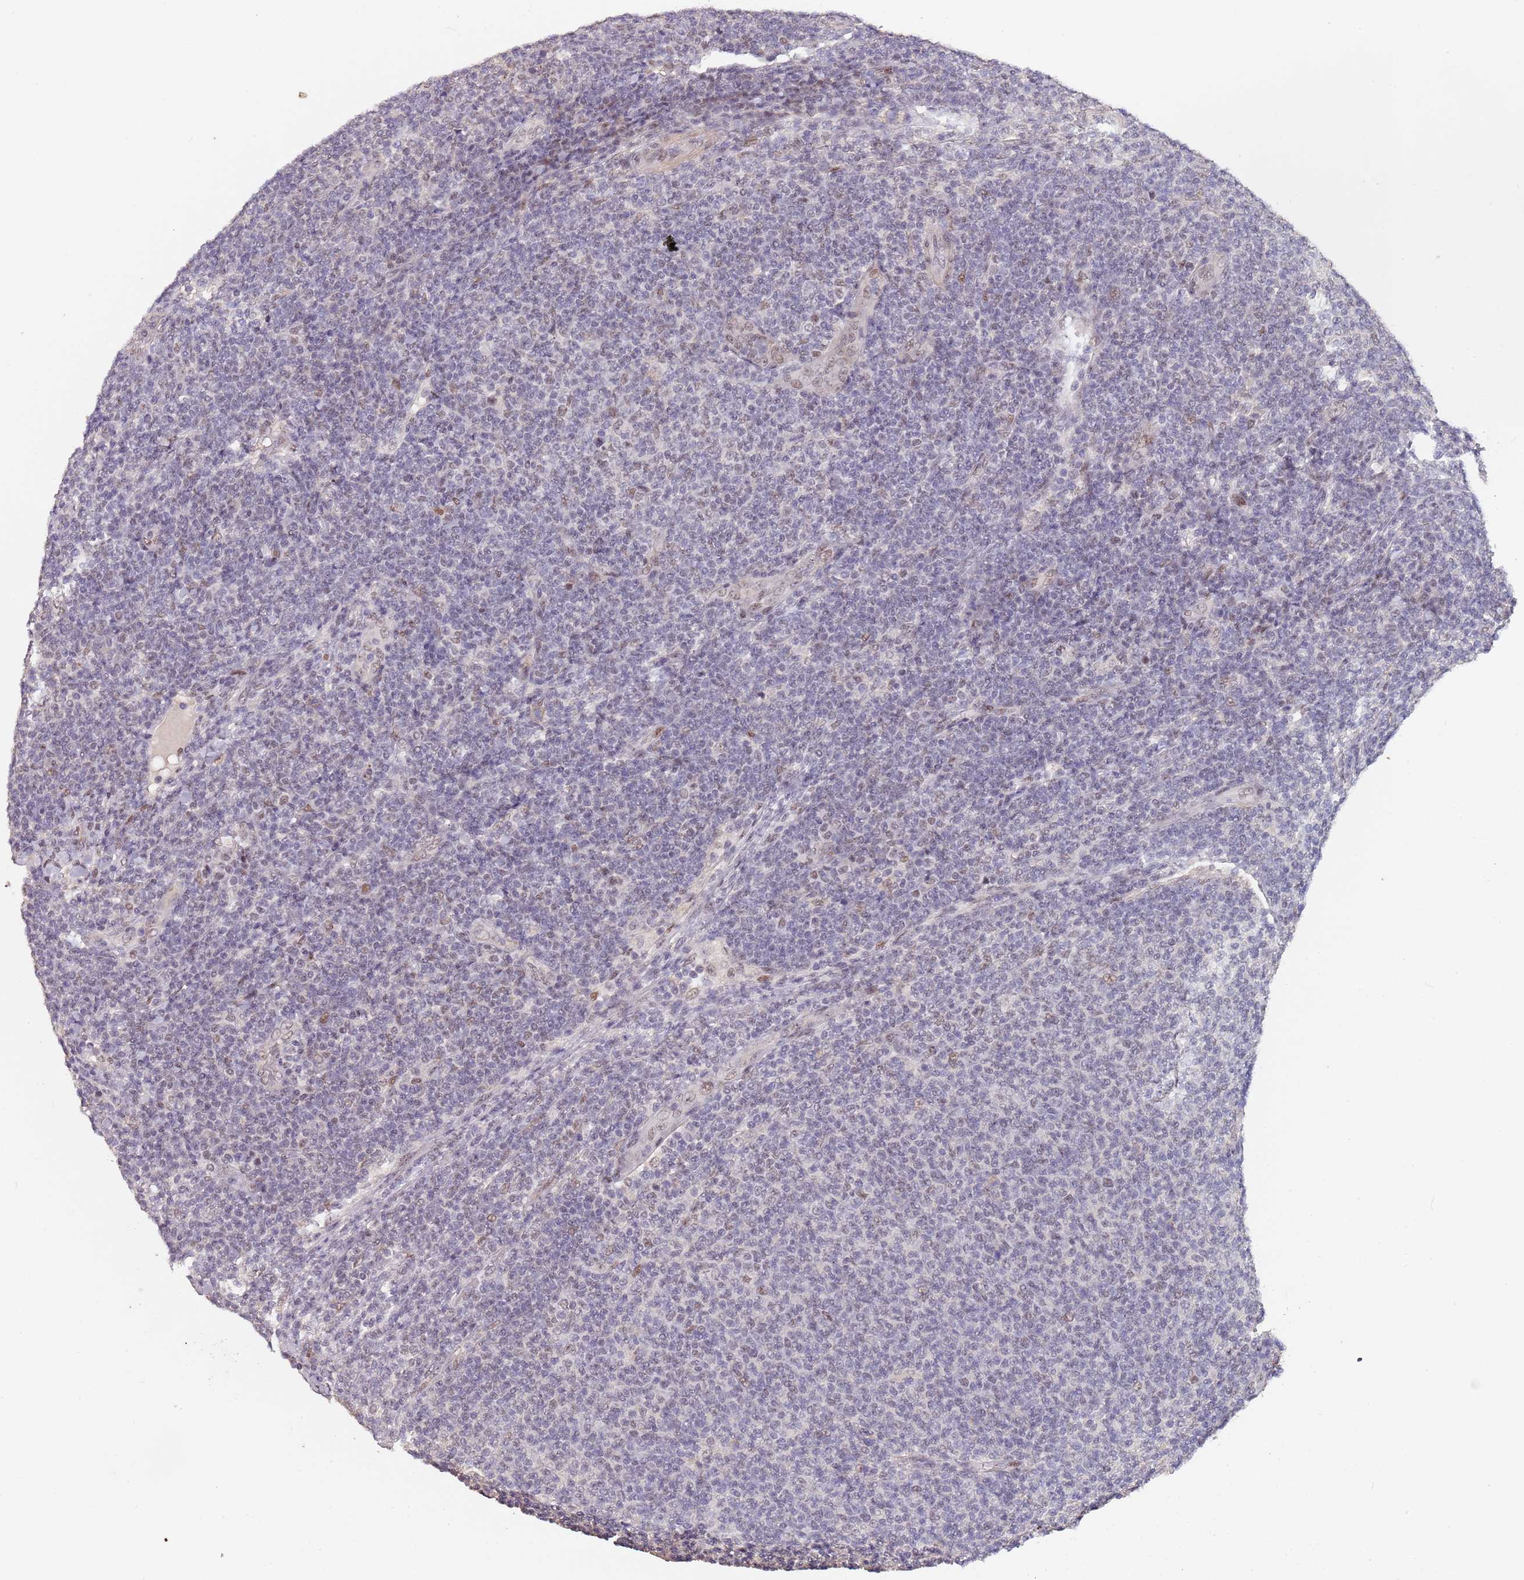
{"staining": {"intensity": "negative", "quantity": "none", "location": "none"}, "tissue": "lymphoma", "cell_type": "Tumor cells", "image_type": "cancer", "snomed": [{"axis": "morphology", "description": "Malignant lymphoma, non-Hodgkin's type, Low grade"}, {"axis": "topography", "description": "Lymph node"}], "caption": "Immunohistochemistry histopathology image of human malignant lymphoma, non-Hodgkin's type (low-grade) stained for a protein (brown), which demonstrates no positivity in tumor cells. (DAB immunohistochemistry, high magnification).", "gene": "CIZ1", "patient": {"sex": "male", "age": 66}}